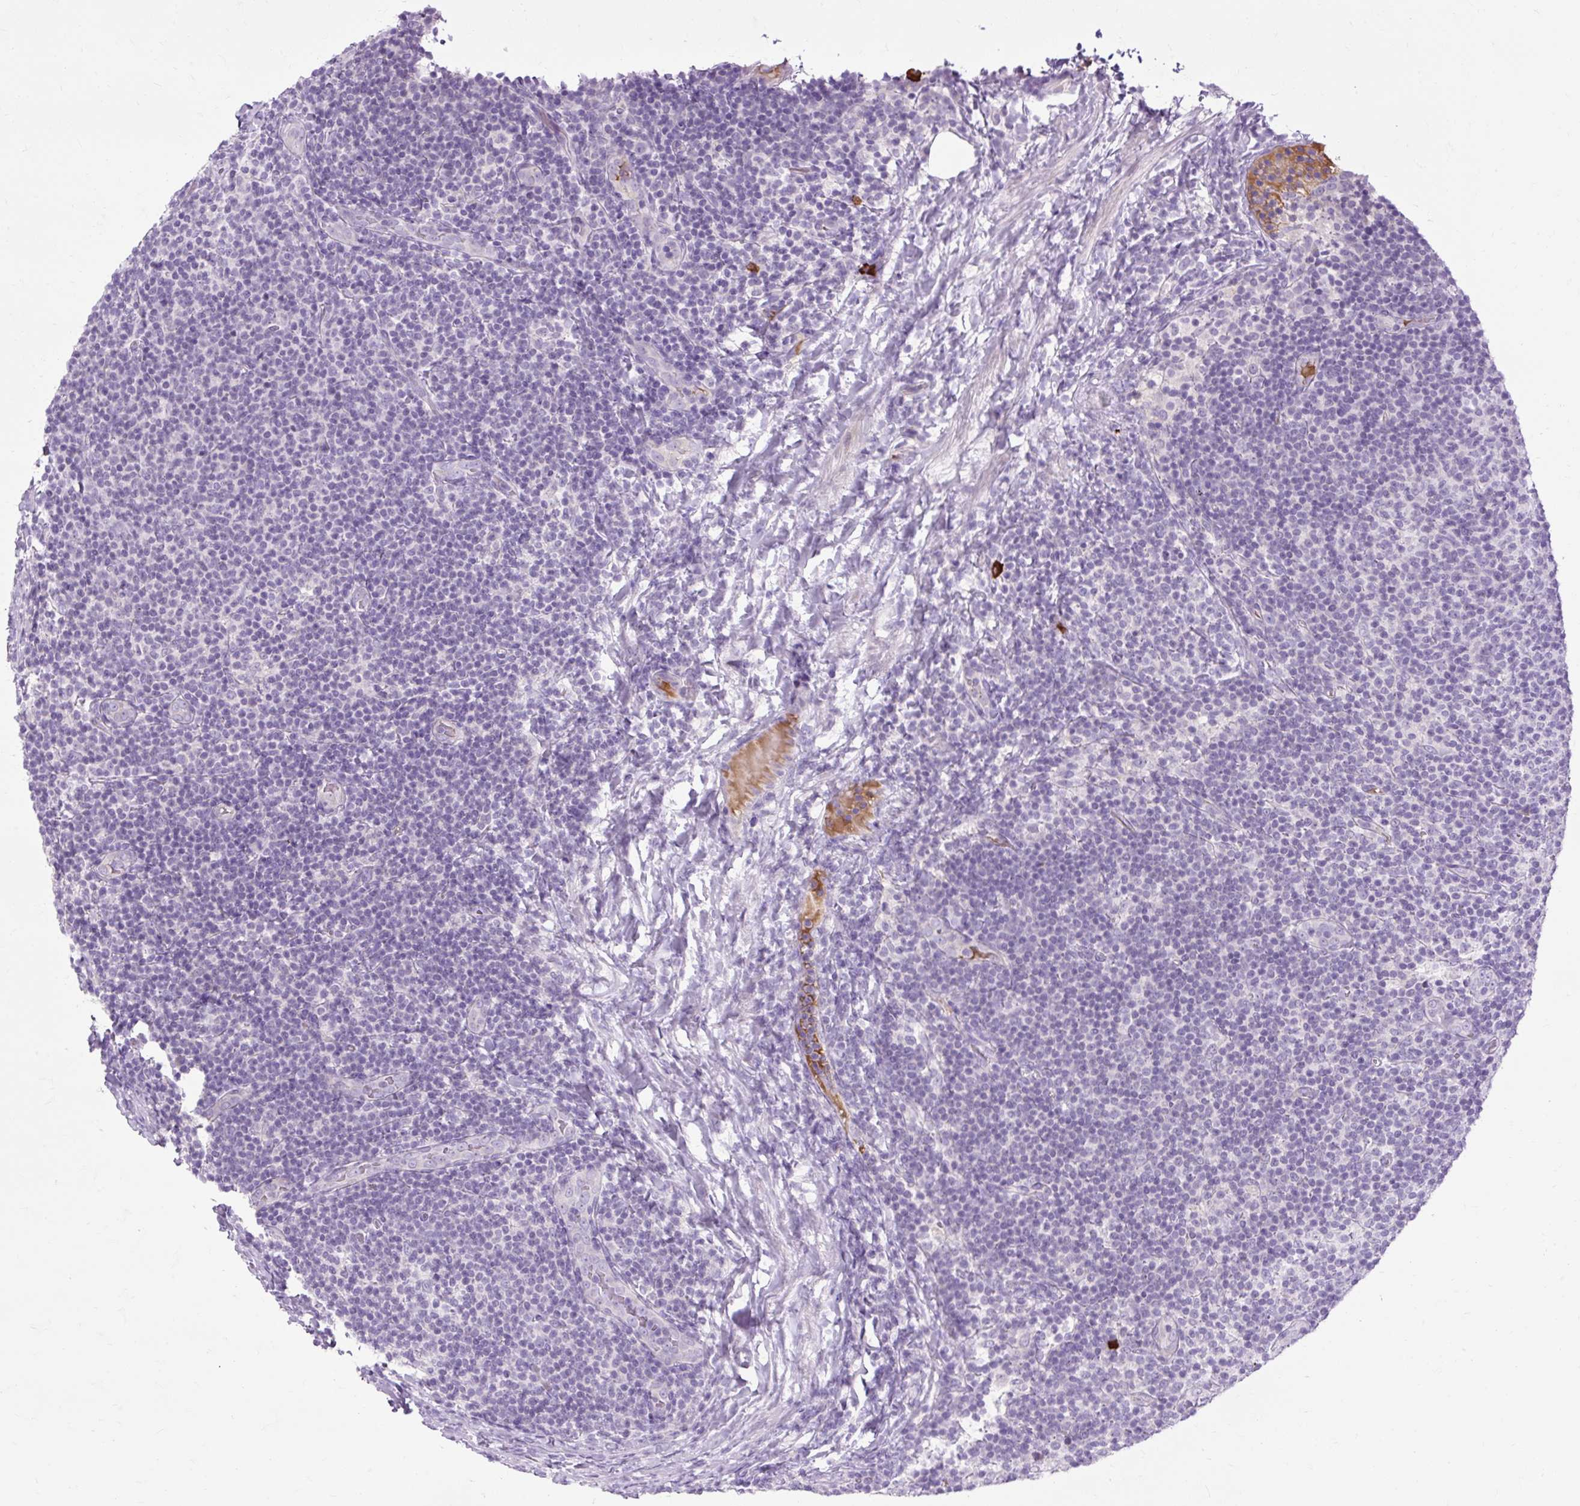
{"staining": {"intensity": "negative", "quantity": "none", "location": "none"}, "tissue": "lymphoma", "cell_type": "Tumor cells", "image_type": "cancer", "snomed": [{"axis": "morphology", "description": "Malignant lymphoma, non-Hodgkin's type, Low grade"}, {"axis": "topography", "description": "Lymph node"}], "caption": "There is no significant positivity in tumor cells of low-grade malignant lymphoma, non-Hodgkin's type.", "gene": "ARRDC2", "patient": {"sex": "male", "age": 66}}